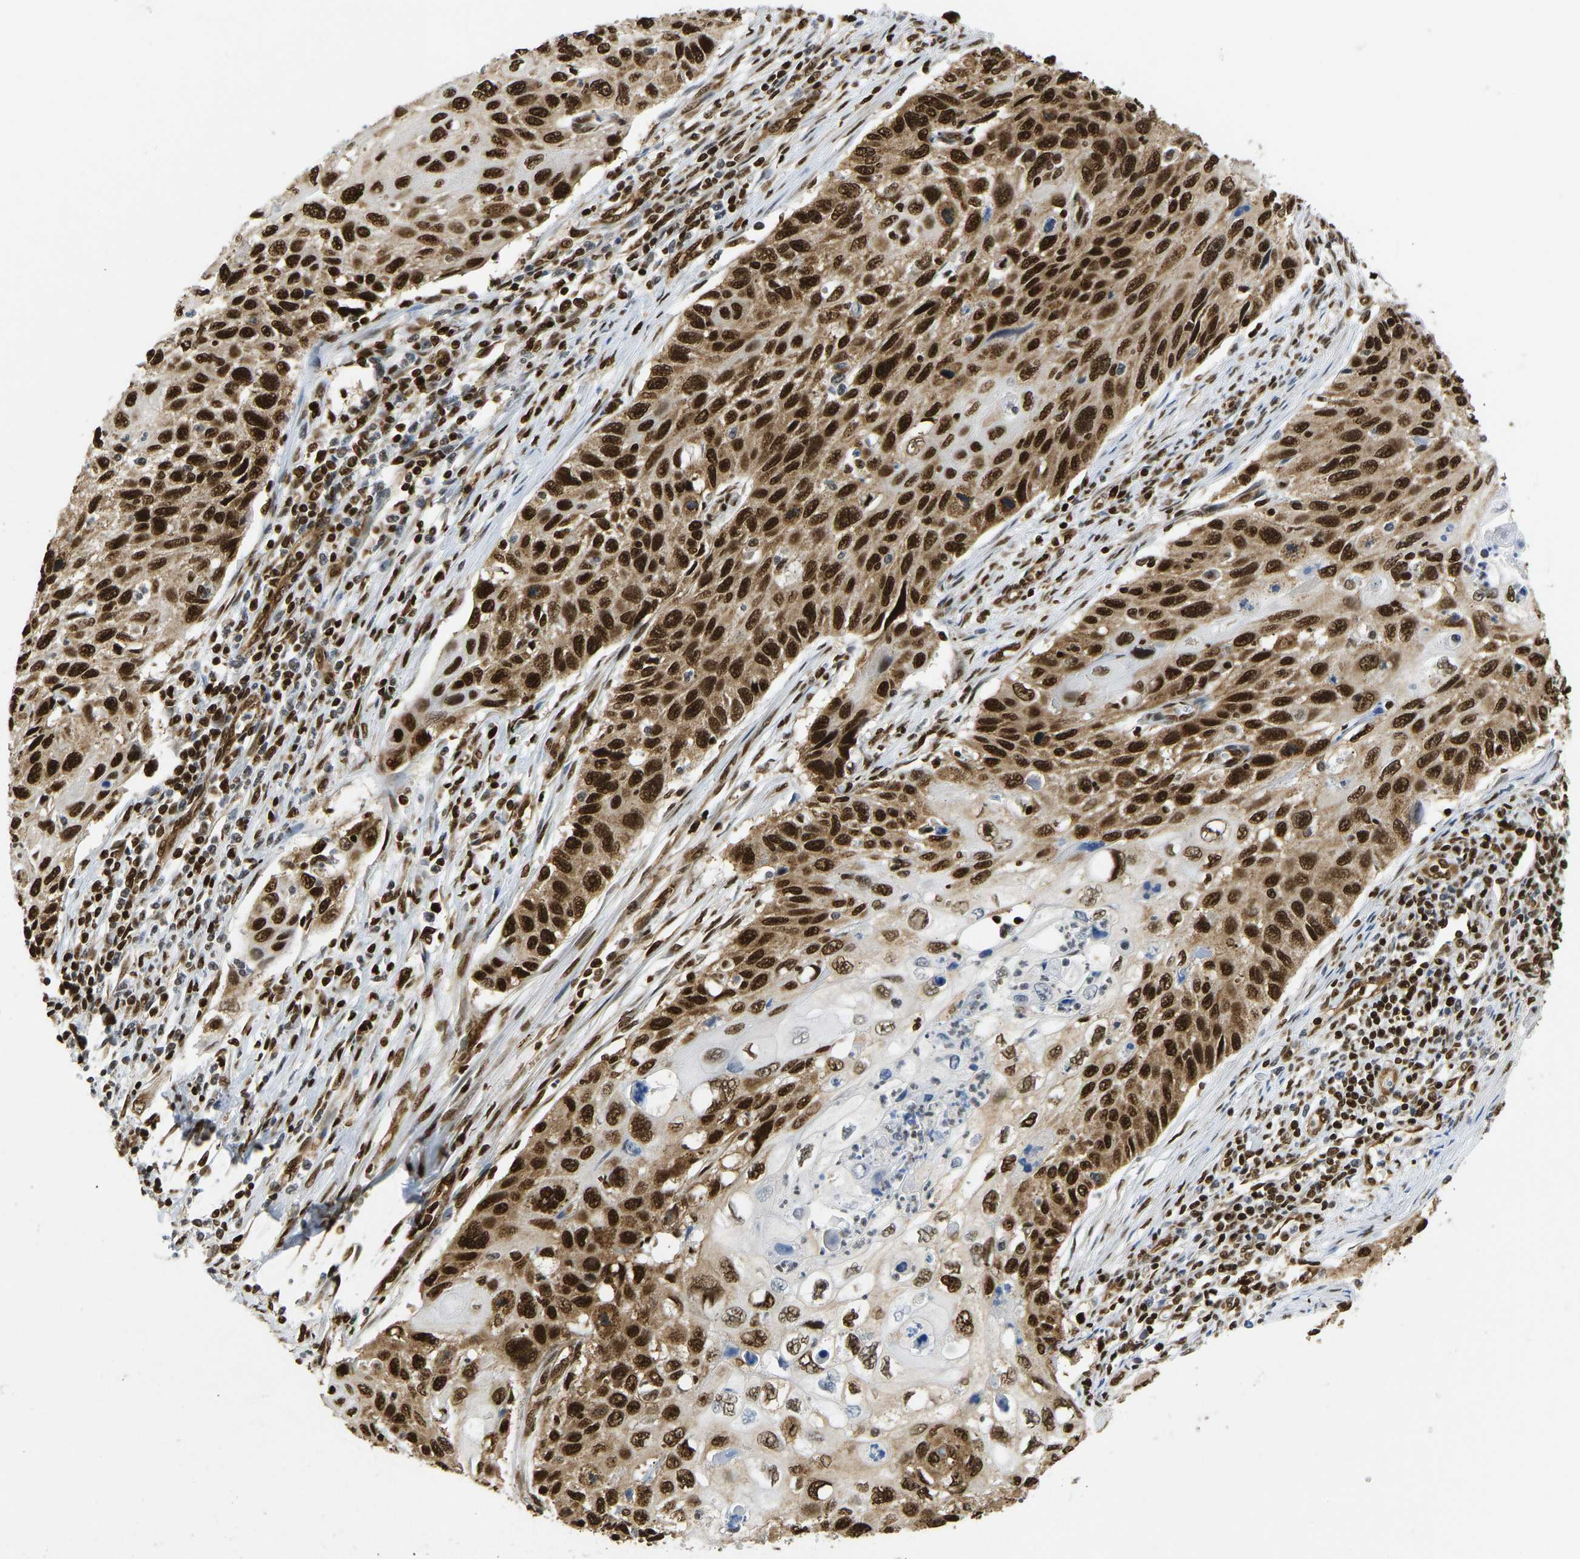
{"staining": {"intensity": "strong", "quantity": ">75%", "location": "cytoplasmic/membranous,nuclear"}, "tissue": "cervical cancer", "cell_type": "Tumor cells", "image_type": "cancer", "snomed": [{"axis": "morphology", "description": "Squamous cell carcinoma, NOS"}, {"axis": "topography", "description": "Cervix"}], "caption": "IHC image of neoplastic tissue: cervical cancer stained using IHC reveals high levels of strong protein expression localized specifically in the cytoplasmic/membranous and nuclear of tumor cells, appearing as a cytoplasmic/membranous and nuclear brown color.", "gene": "ZSCAN20", "patient": {"sex": "female", "age": 70}}